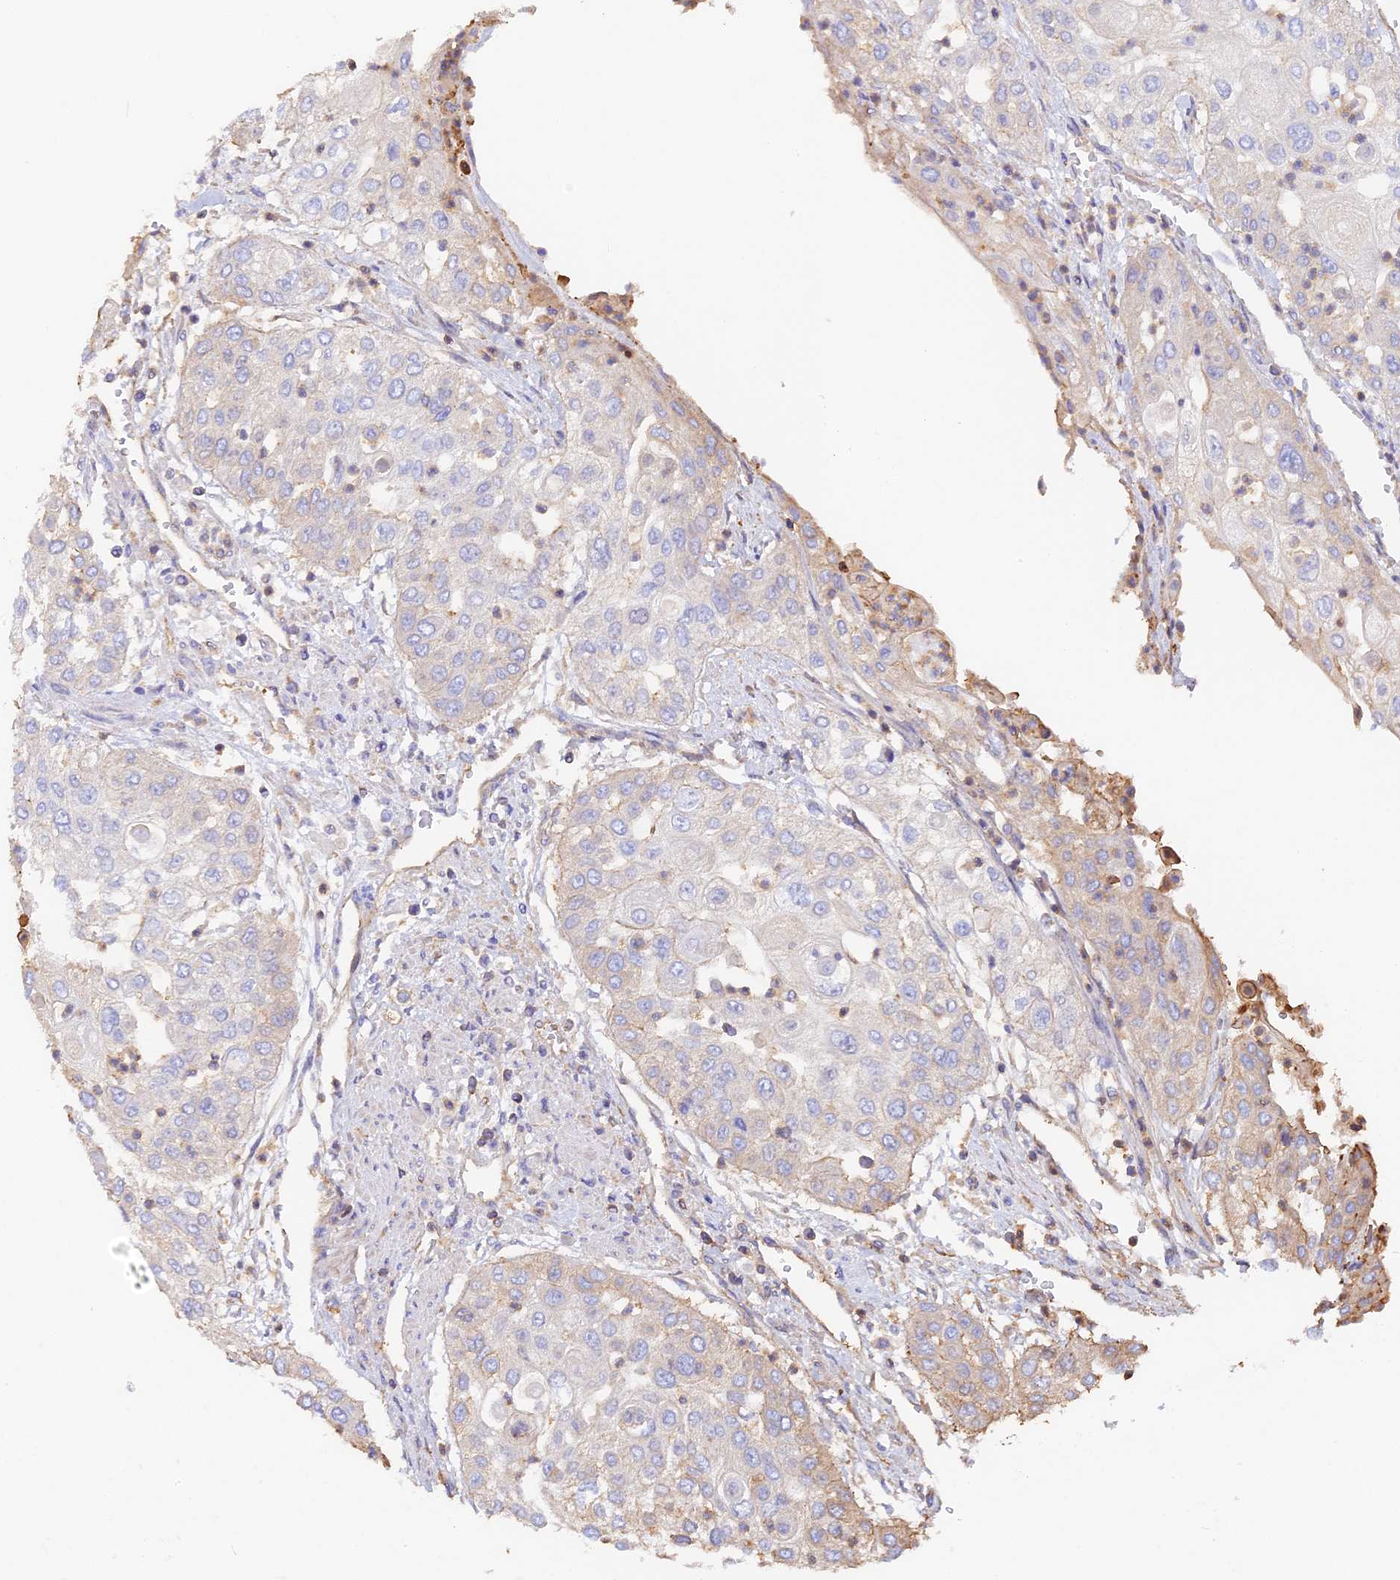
{"staining": {"intensity": "weak", "quantity": "<25%", "location": "cytoplasmic/membranous"}, "tissue": "urothelial cancer", "cell_type": "Tumor cells", "image_type": "cancer", "snomed": [{"axis": "morphology", "description": "Urothelial carcinoma, High grade"}, {"axis": "topography", "description": "Urinary bladder"}], "caption": "IHC histopathology image of neoplastic tissue: human high-grade urothelial carcinoma stained with DAB demonstrates no significant protein expression in tumor cells. (Brightfield microscopy of DAB (3,3'-diaminobenzidine) immunohistochemistry (IHC) at high magnification).", "gene": "VPS18", "patient": {"sex": "female", "age": 79}}